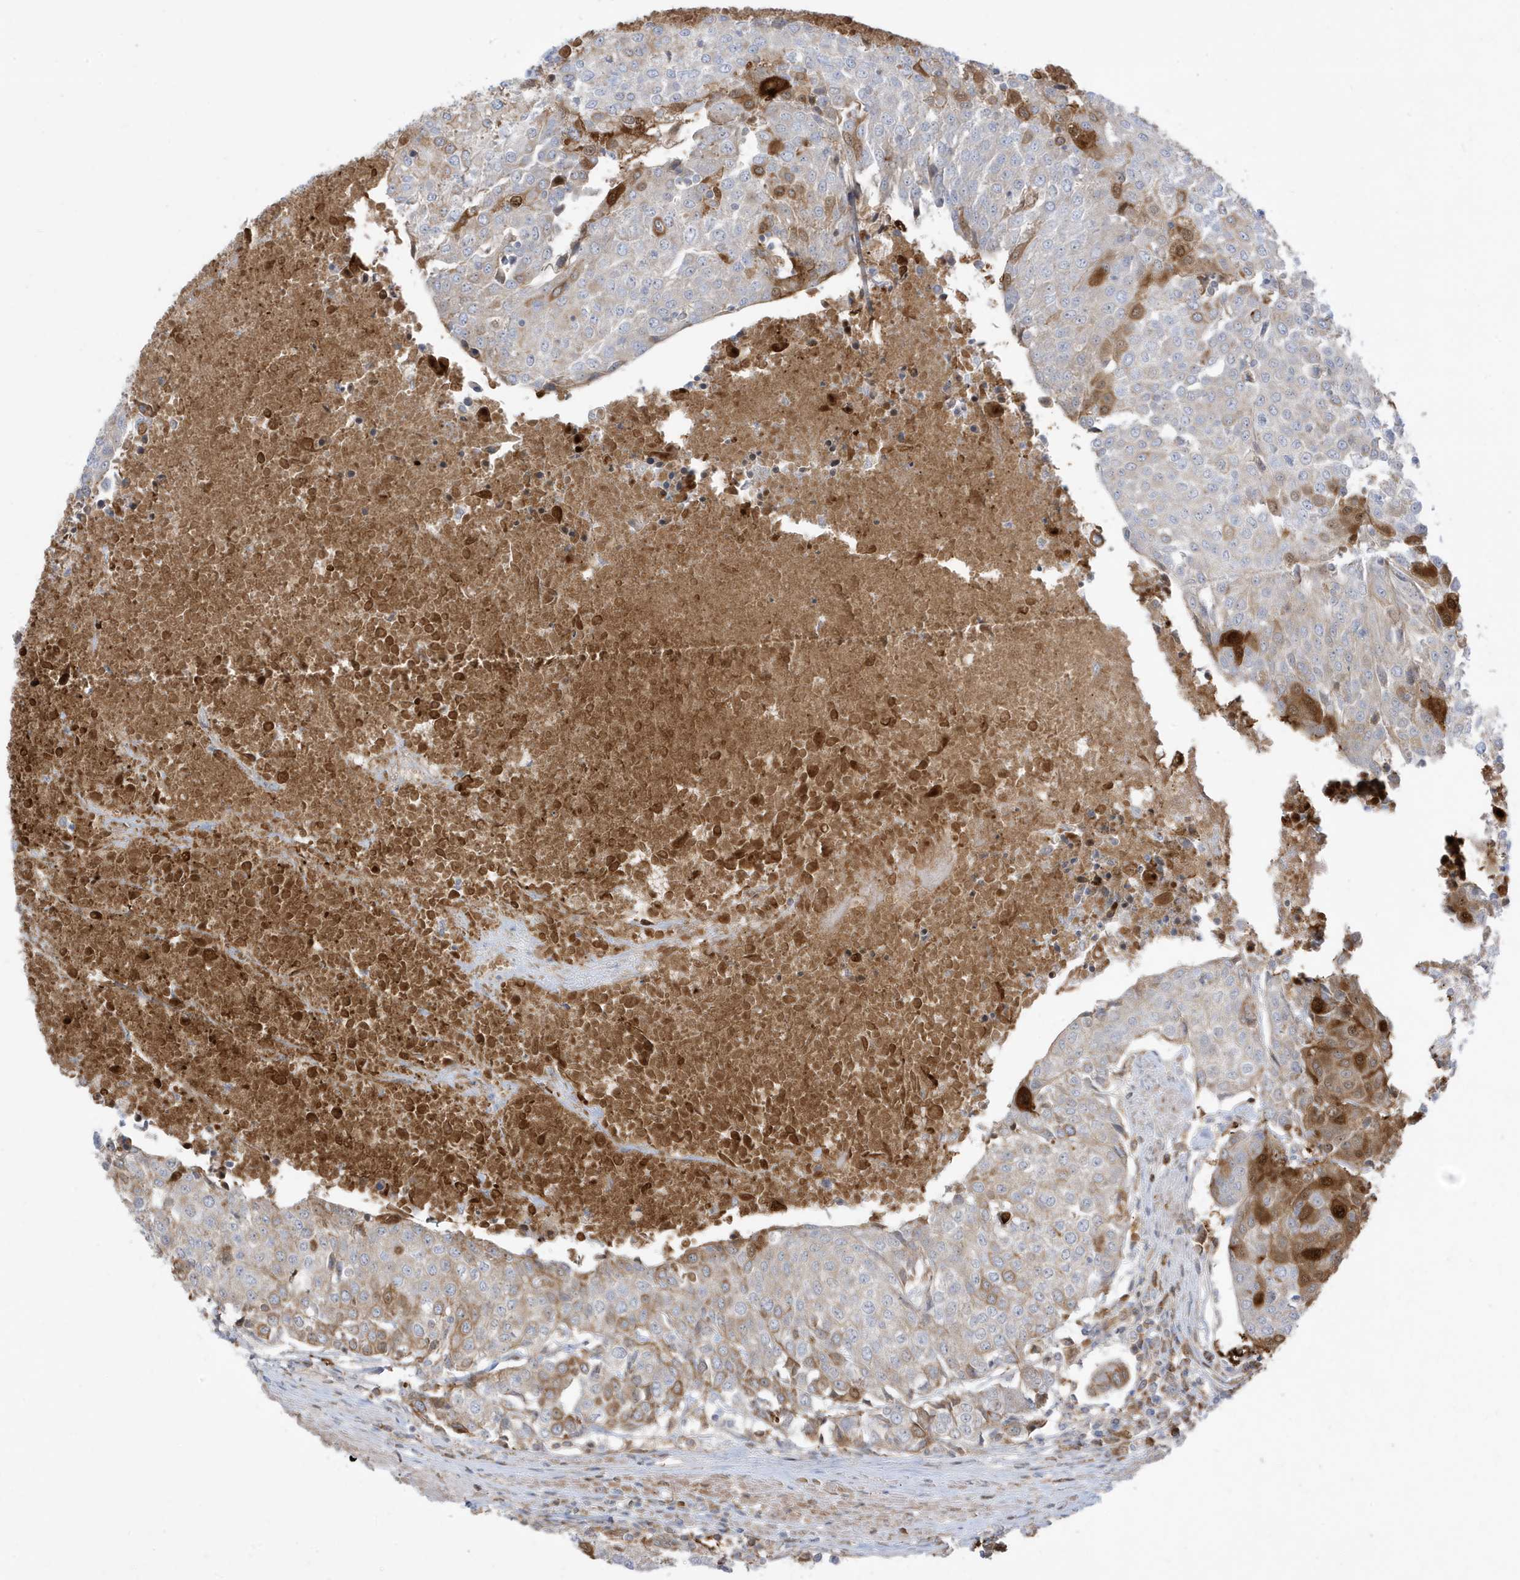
{"staining": {"intensity": "moderate", "quantity": "<25%", "location": "cytoplasmic/membranous"}, "tissue": "urothelial cancer", "cell_type": "Tumor cells", "image_type": "cancer", "snomed": [{"axis": "morphology", "description": "Urothelial carcinoma, High grade"}, {"axis": "topography", "description": "Urinary bladder"}], "caption": "A brown stain highlights moderate cytoplasmic/membranous positivity of a protein in human urothelial carcinoma (high-grade) tumor cells. The protein is shown in brown color, while the nuclei are stained blue.", "gene": "IFT57", "patient": {"sex": "female", "age": 85}}